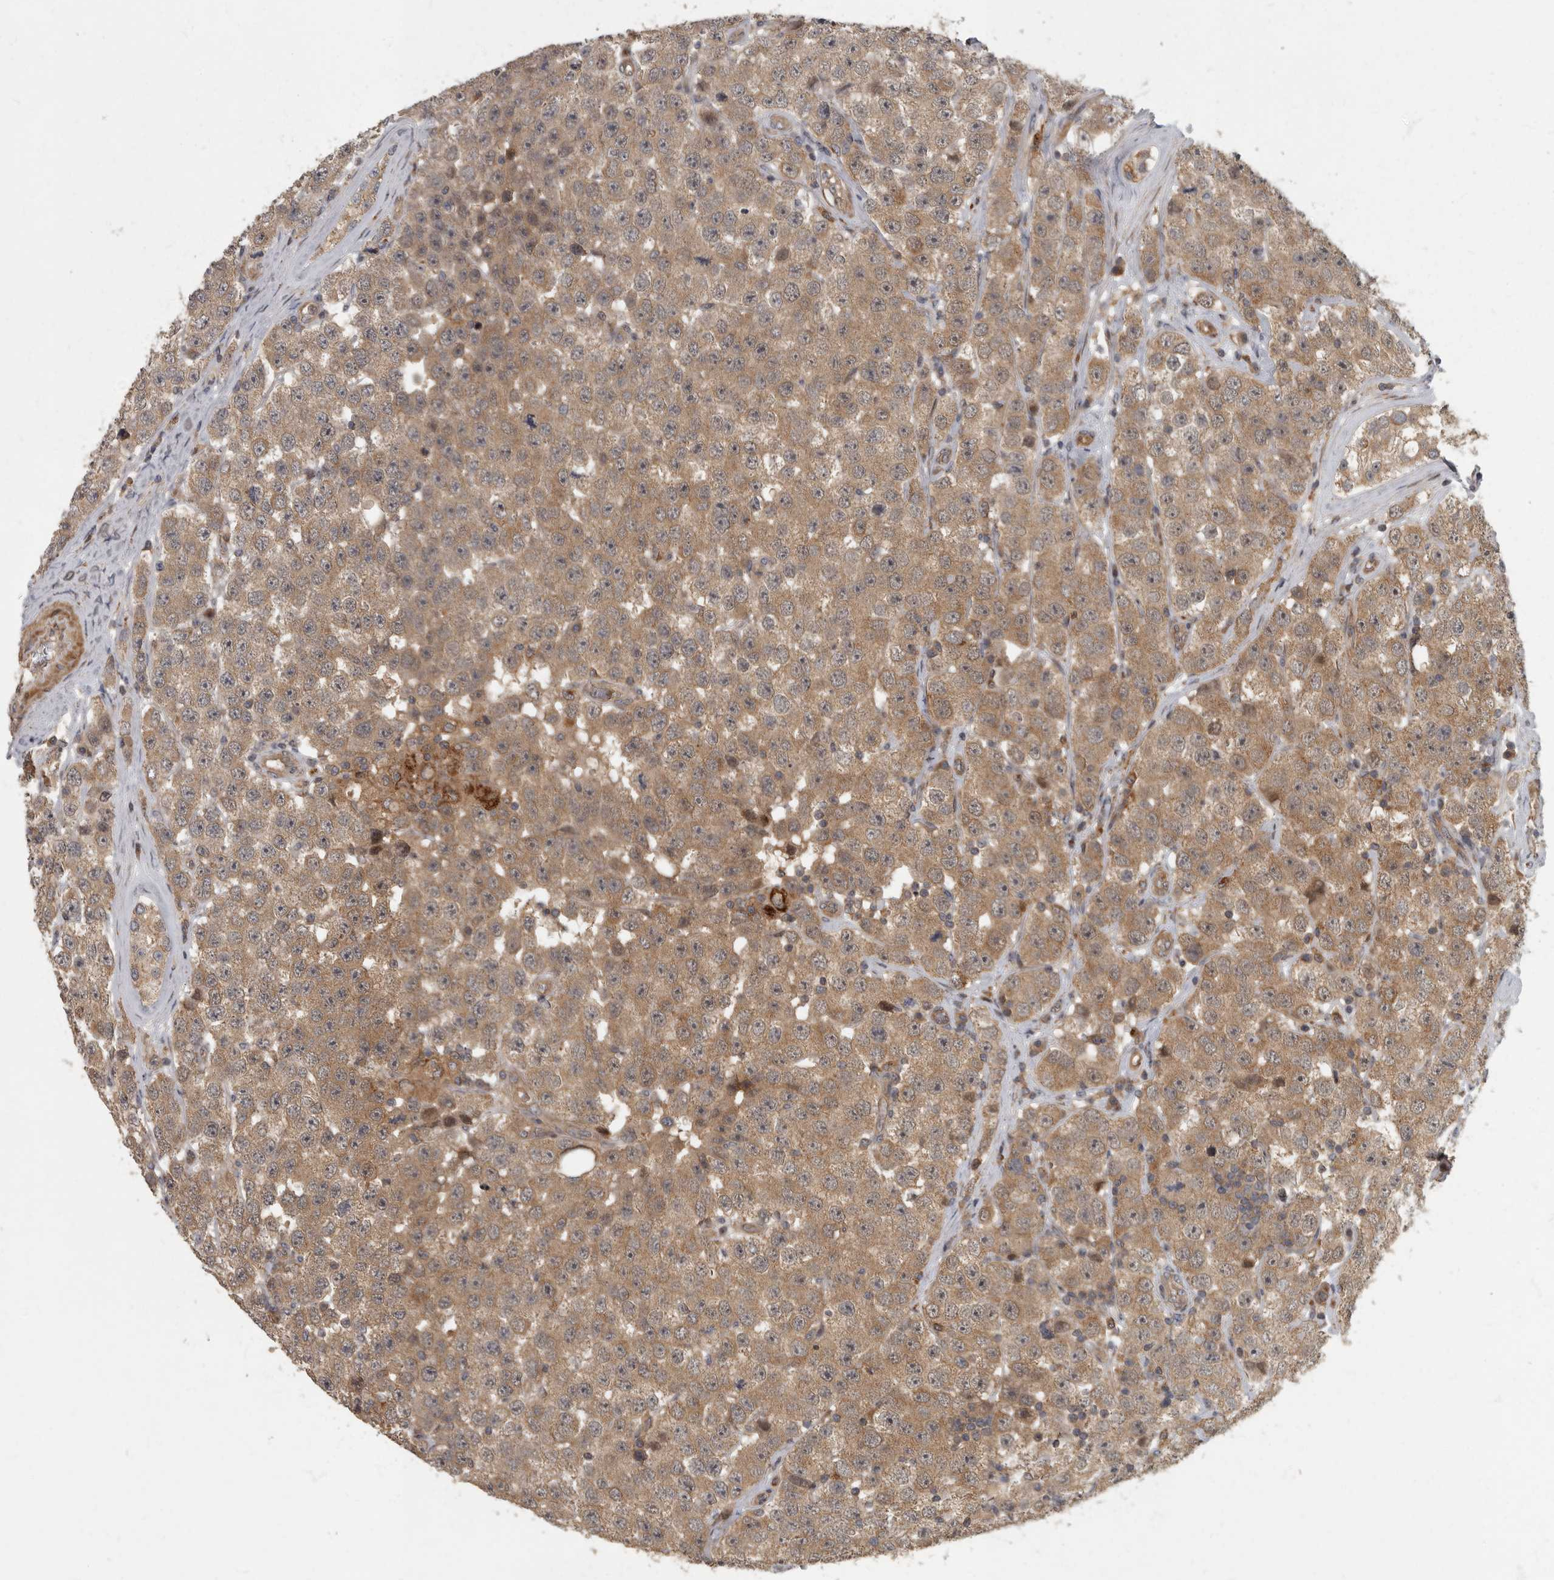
{"staining": {"intensity": "moderate", "quantity": ">75%", "location": "cytoplasmic/membranous"}, "tissue": "testis cancer", "cell_type": "Tumor cells", "image_type": "cancer", "snomed": [{"axis": "morphology", "description": "Seminoma, NOS"}, {"axis": "morphology", "description": "Carcinoma, Embryonal, NOS"}, {"axis": "topography", "description": "Testis"}], "caption": "Protein analysis of testis seminoma tissue demonstrates moderate cytoplasmic/membranous staining in approximately >75% of tumor cells.", "gene": "IQCK", "patient": {"sex": "male", "age": 28}}